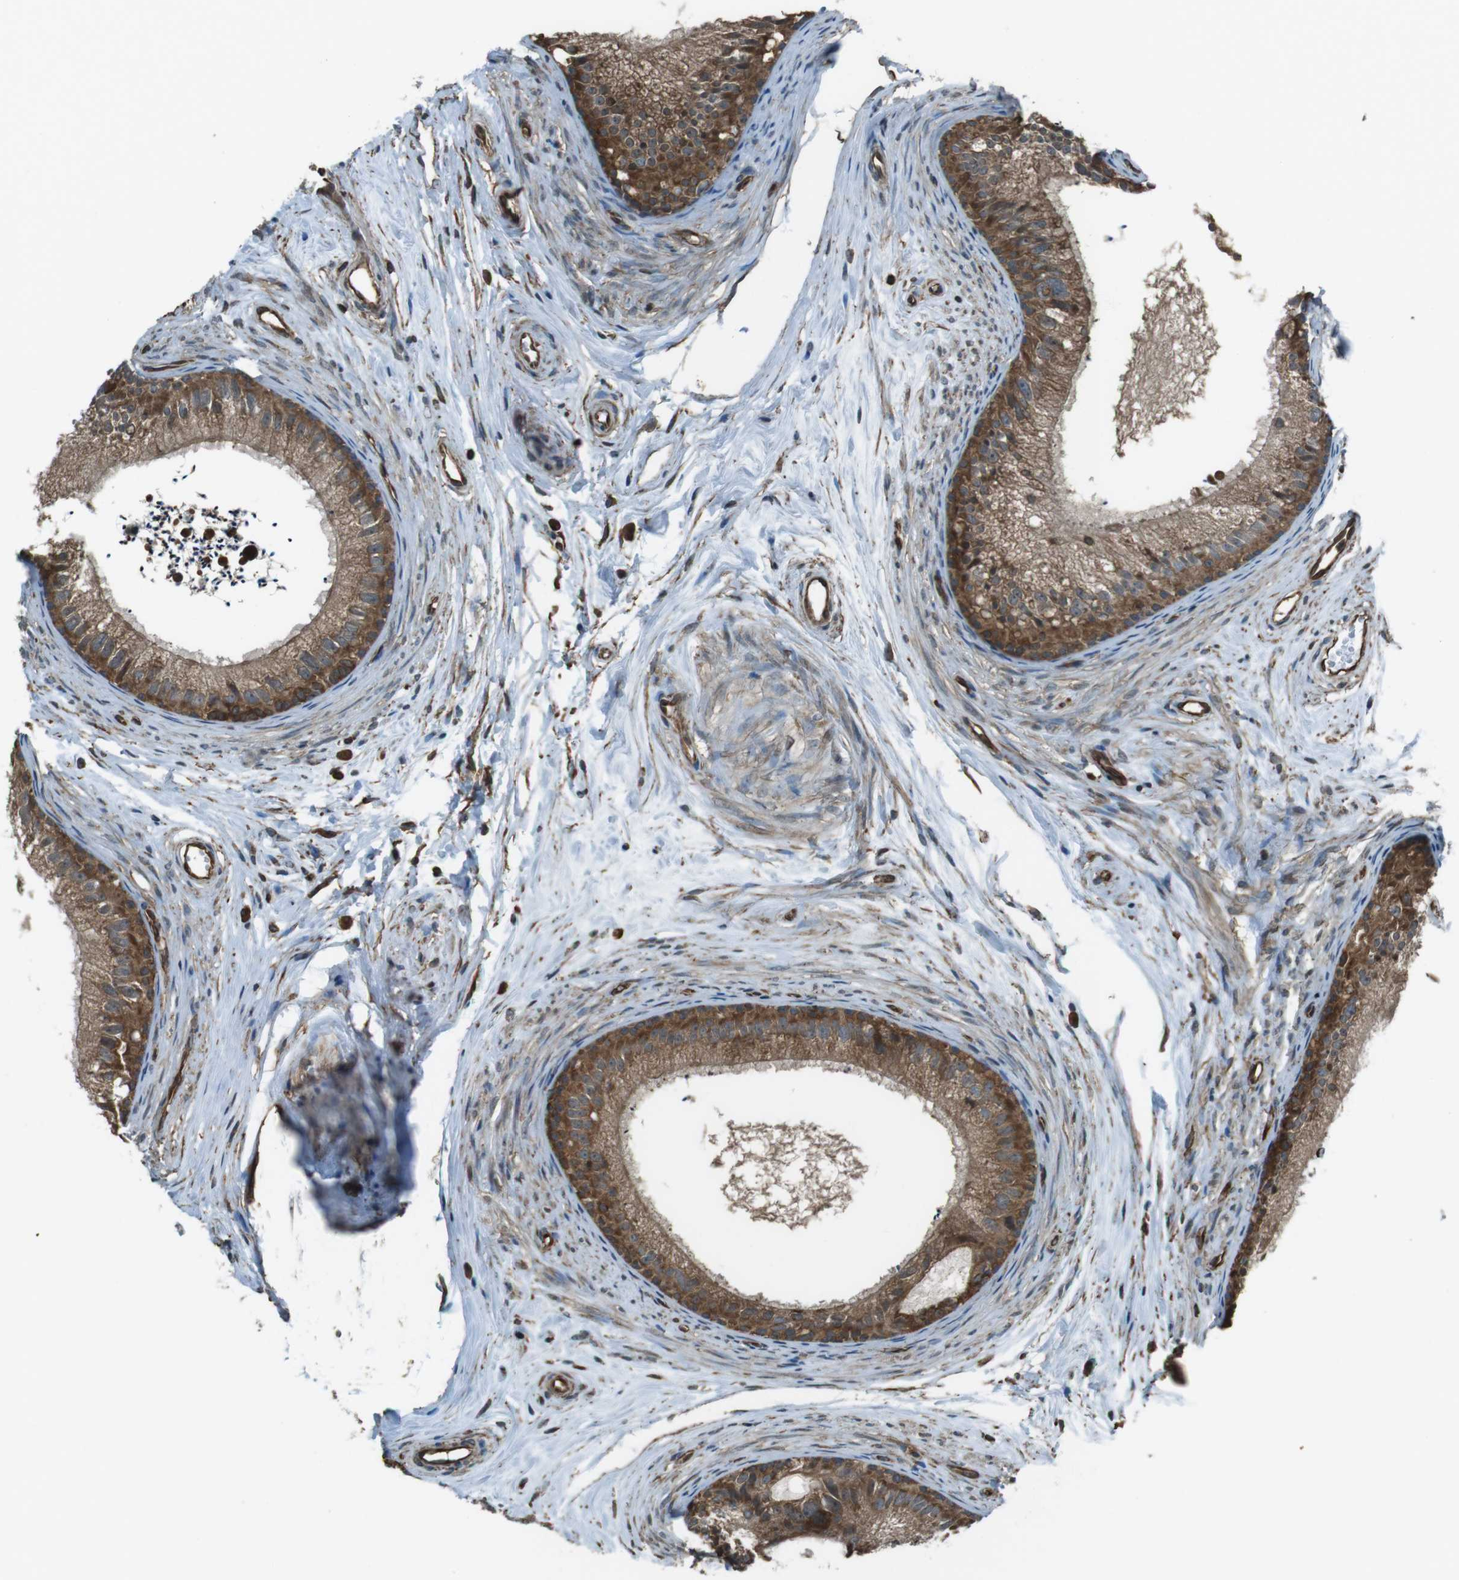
{"staining": {"intensity": "moderate", "quantity": ">75%", "location": "cytoplasmic/membranous"}, "tissue": "epididymis", "cell_type": "Glandular cells", "image_type": "normal", "snomed": [{"axis": "morphology", "description": "Normal tissue, NOS"}, {"axis": "topography", "description": "Epididymis"}], "caption": "A brown stain labels moderate cytoplasmic/membranous staining of a protein in glandular cells of benign human epididymis.", "gene": "PA2G4", "patient": {"sex": "male", "age": 56}}